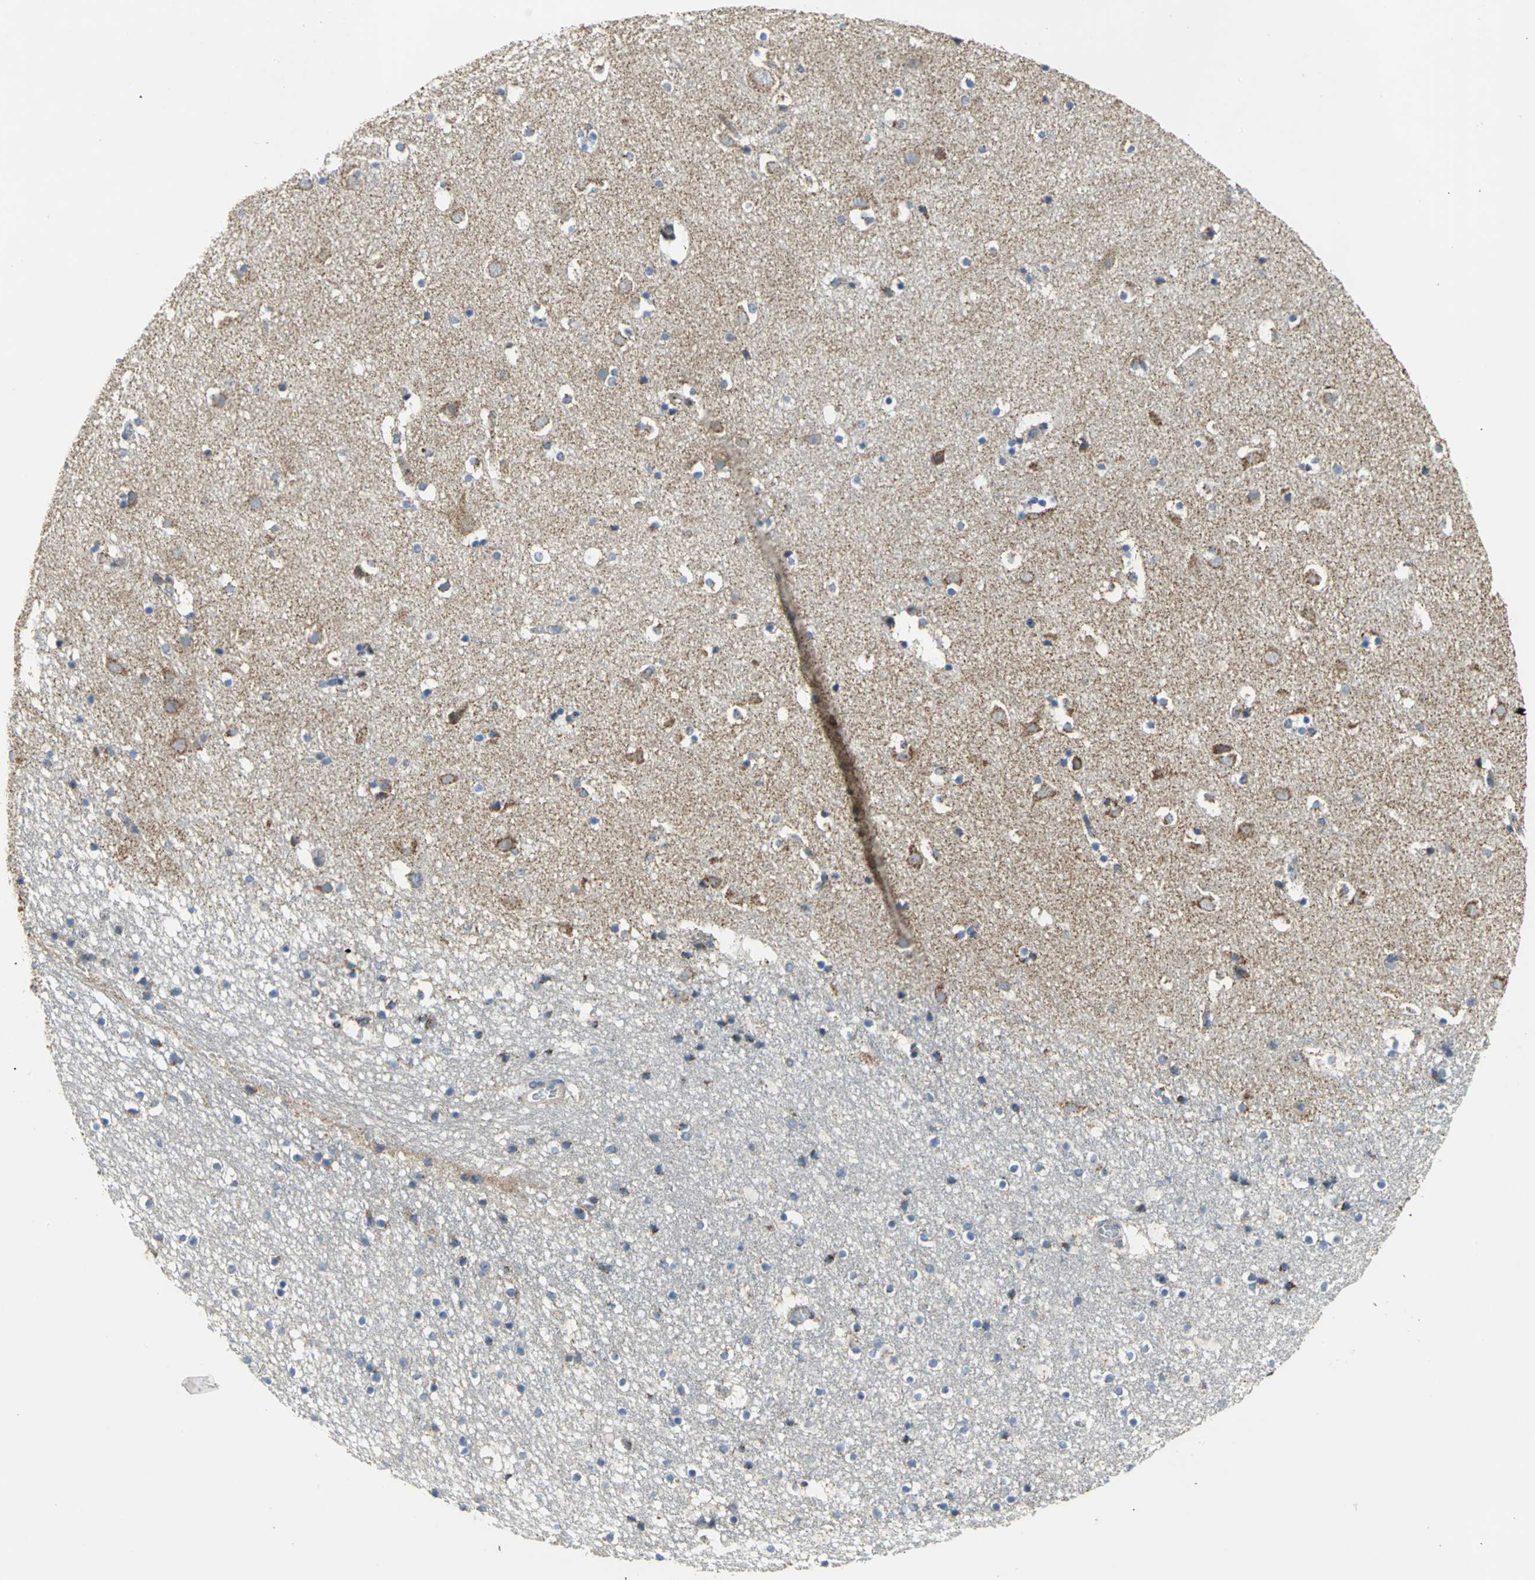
{"staining": {"intensity": "strong", "quantity": "25%-75%", "location": "cytoplasmic/membranous"}, "tissue": "caudate", "cell_type": "Glial cells", "image_type": "normal", "snomed": [{"axis": "morphology", "description": "Normal tissue, NOS"}, {"axis": "topography", "description": "Lateral ventricle wall"}], "caption": "Unremarkable caudate shows strong cytoplasmic/membranous staining in approximately 25%-75% of glial cells, visualized by immunohistochemistry.", "gene": "NDUFB5", "patient": {"sex": "male", "age": 45}}